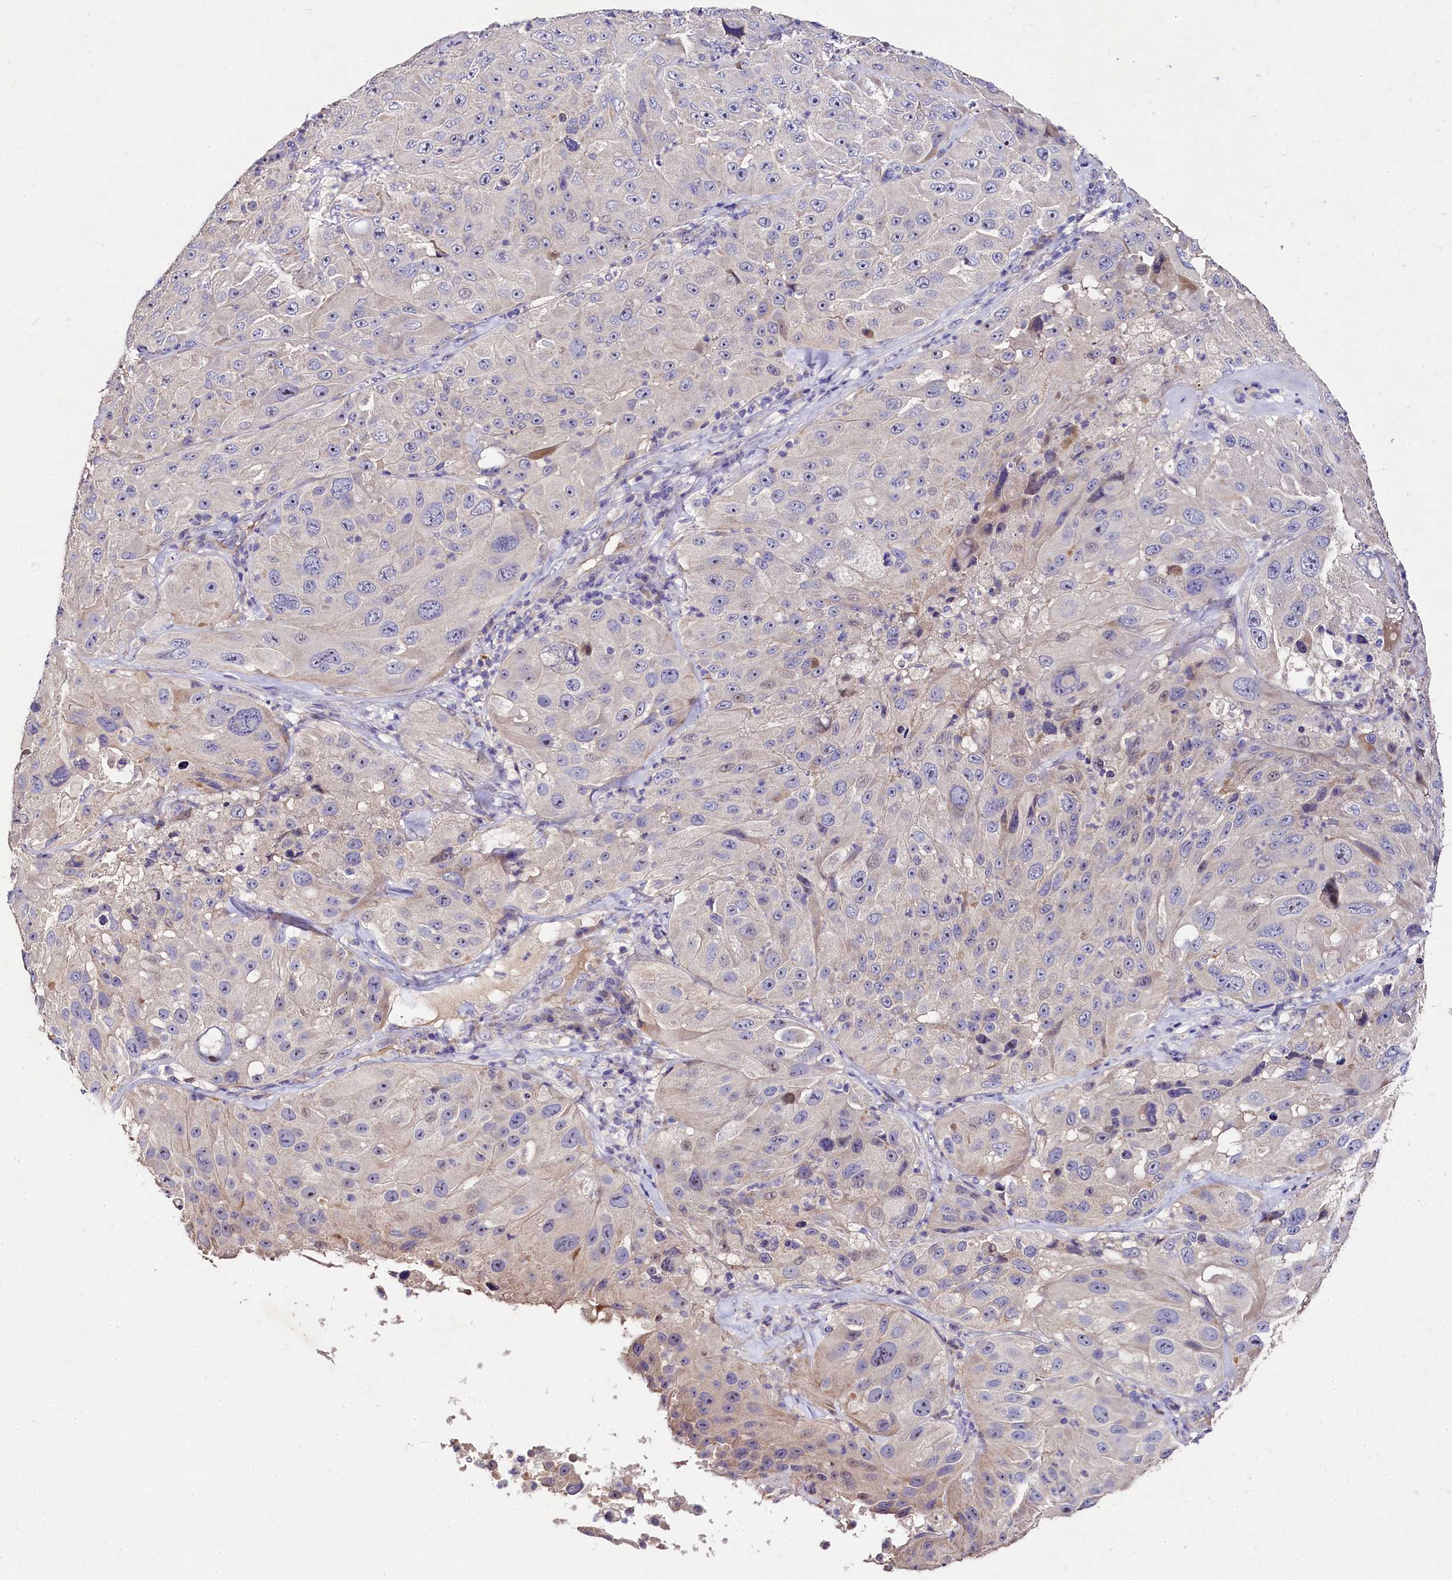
{"staining": {"intensity": "negative", "quantity": "none", "location": "none"}, "tissue": "melanoma", "cell_type": "Tumor cells", "image_type": "cancer", "snomed": [{"axis": "morphology", "description": "Malignant melanoma, Metastatic site"}, {"axis": "topography", "description": "Lymph node"}], "caption": "A histopathology image of malignant melanoma (metastatic site) stained for a protein shows no brown staining in tumor cells. (DAB (3,3'-diaminobenzidine) IHC, high magnification).", "gene": "FXYD6", "patient": {"sex": "male", "age": 62}}